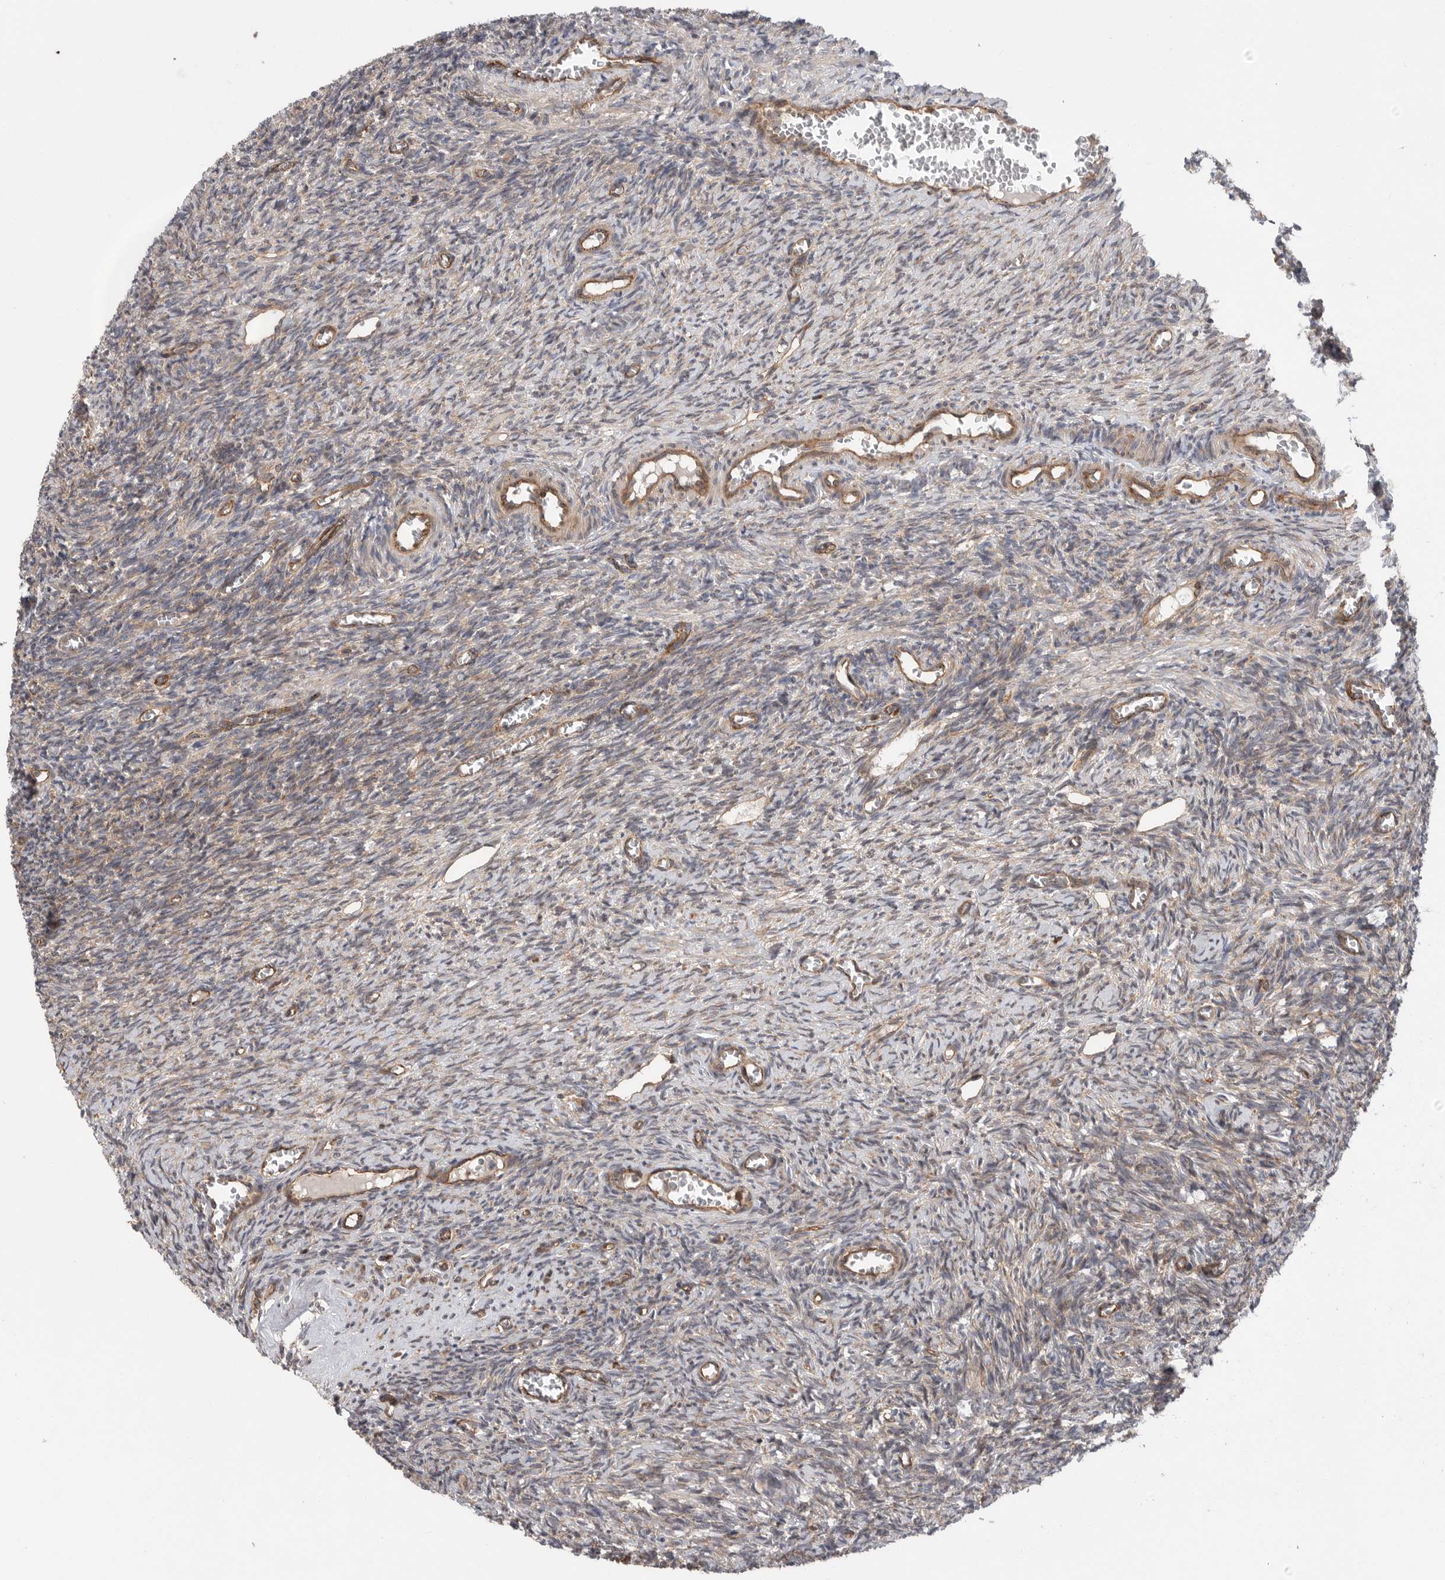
{"staining": {"intensity": "weak", "quantity": "25%-75%", "location": "cytoplasmic/membranous"}, "tissue": "ovary", "cell_type": "Ovarian stroma cells", "image_type": "normal", "snomed": [{"axis": "morphology", "description": "Normal tissue, NOS"}, {"axis": "topography", "description": "Ovary"}], "caption": "An IHC micrograph of unremarkable tissue is shown. Protein staining in brown labels weak cytoplasmic/membranous positivity in ovary within ovarian stroma cells.", "gene": "PRKCH", "patient": {"sex": "female", "age": 27}}